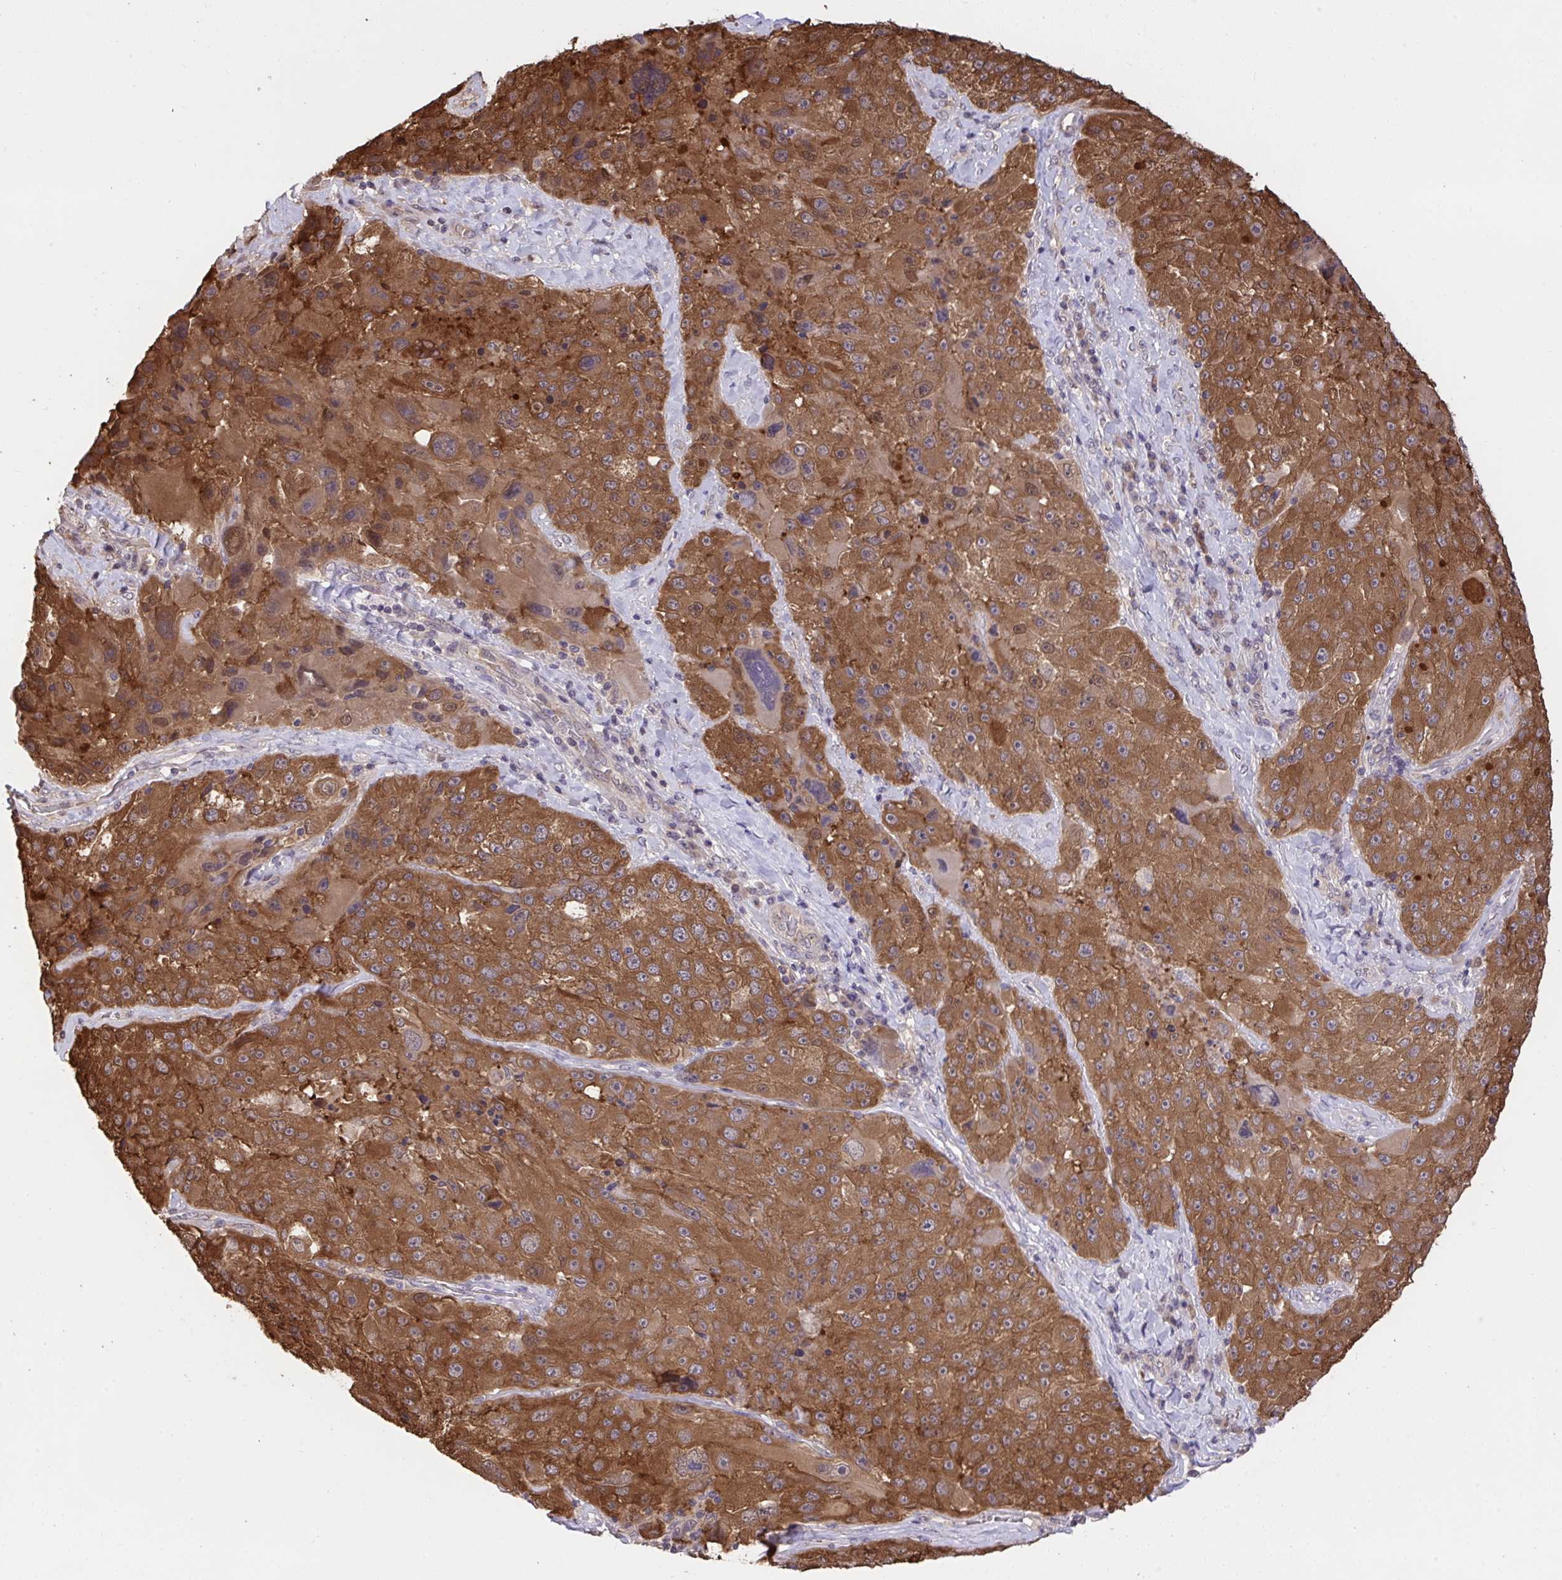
{"staining": {"intensity": "strong", "quantity": ">75%", "location": "cytoplasmic/membranous"}, "tissue": "melanoma", "cell_type": "Tumor cells", "image_type": "cancer", "snomed": [{"axis": "morphology", "description": "Malignant melanoma, Metastatic site"}, {"axis": "topography", "description": "Lymph node"}], "caption": "Human melanoma stained with a protein marker reveals strong staining in tumor cells.", "gene": "C12orf57", "patient": {"sex": "male", "age": 62}}